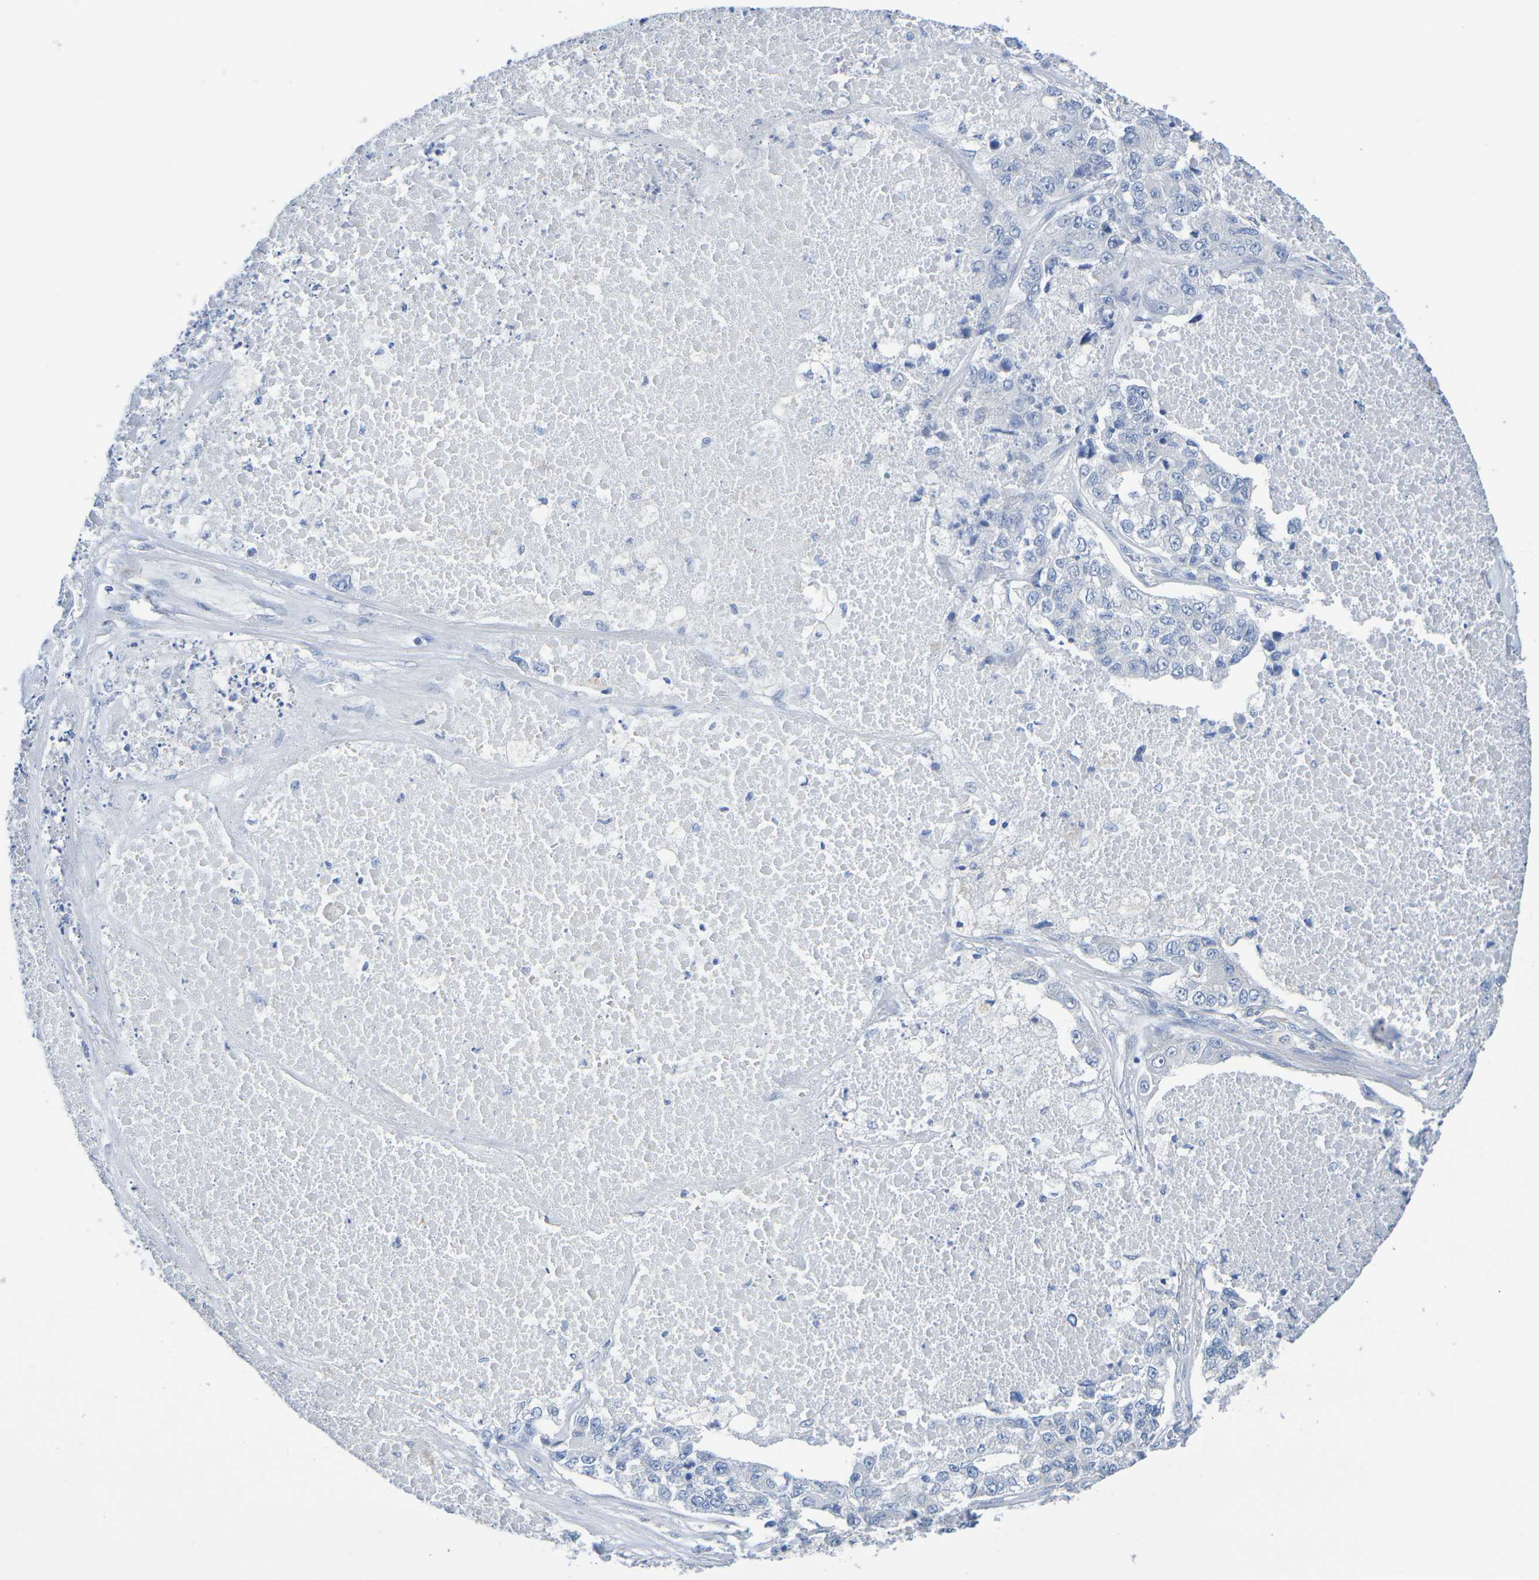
{"staining": {"intensity": "negative", "quantity": "none", "location": "none"}, "tissue": "lung cancer", "cell_type": "Tumor cells", "image_type": "cancer", "snomed": [{"axis": "morphology", "description": "Adenocarcinoma, NOS"}, {"axis": "topography", "description": "Lung"}], "caption": "This is a histopathology image of immunohistochemistry (IHC) staining of lung cancer, which shows no staining in tumor cells. (Stains: DAB immunohistochemistry with hematoxylin counter stain, Microscopy: brightfield microscopy at high magnification).", "gene": "TMCC3", "patient": {"sex": "male", "age": 49}}